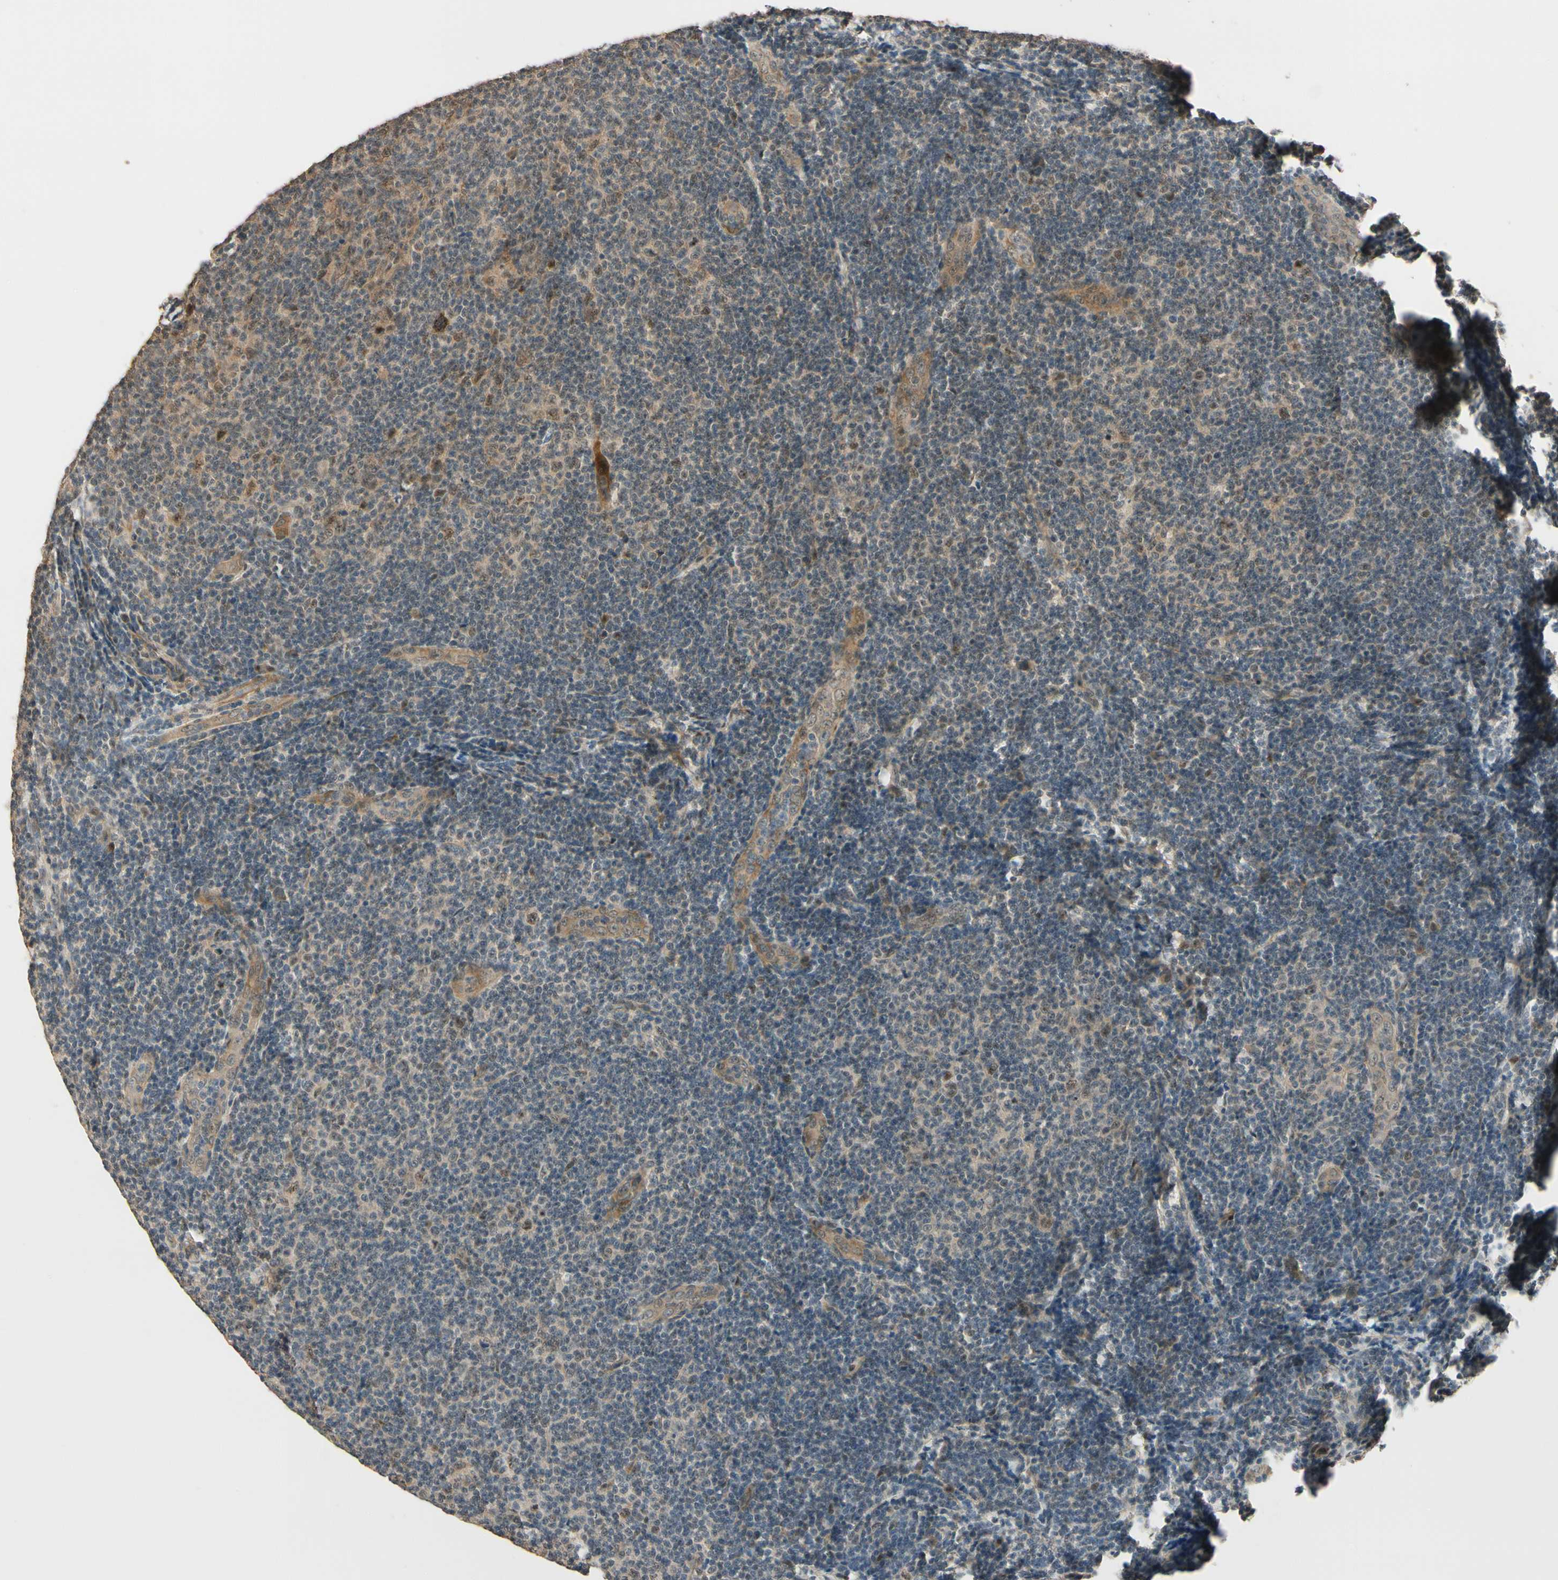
{"staining": {"intensity": "weak", "quantity": ">75%", "location": "cytoplasmic/membranous"}, "tissue": "lymphoma", "cell_type": "Tumor cells", "image_type": "cancer", "snomed": [{"axis": "morphology", "description": "Malignant lymphoma, non-Hodgkin's type, Low grade"}, {"axis": "topography", "description": "Lymph node"}], "caption": "Malignant lymphoma, non-Hodgkin's type (low-grade) was stained to show a protein in brown. There is low levels of weak cytoplasmic/membranous positivity in approximately >75% of tumor cells.", "gene": "MCPH1", "patient": {"sex": "male", "age": 83}}